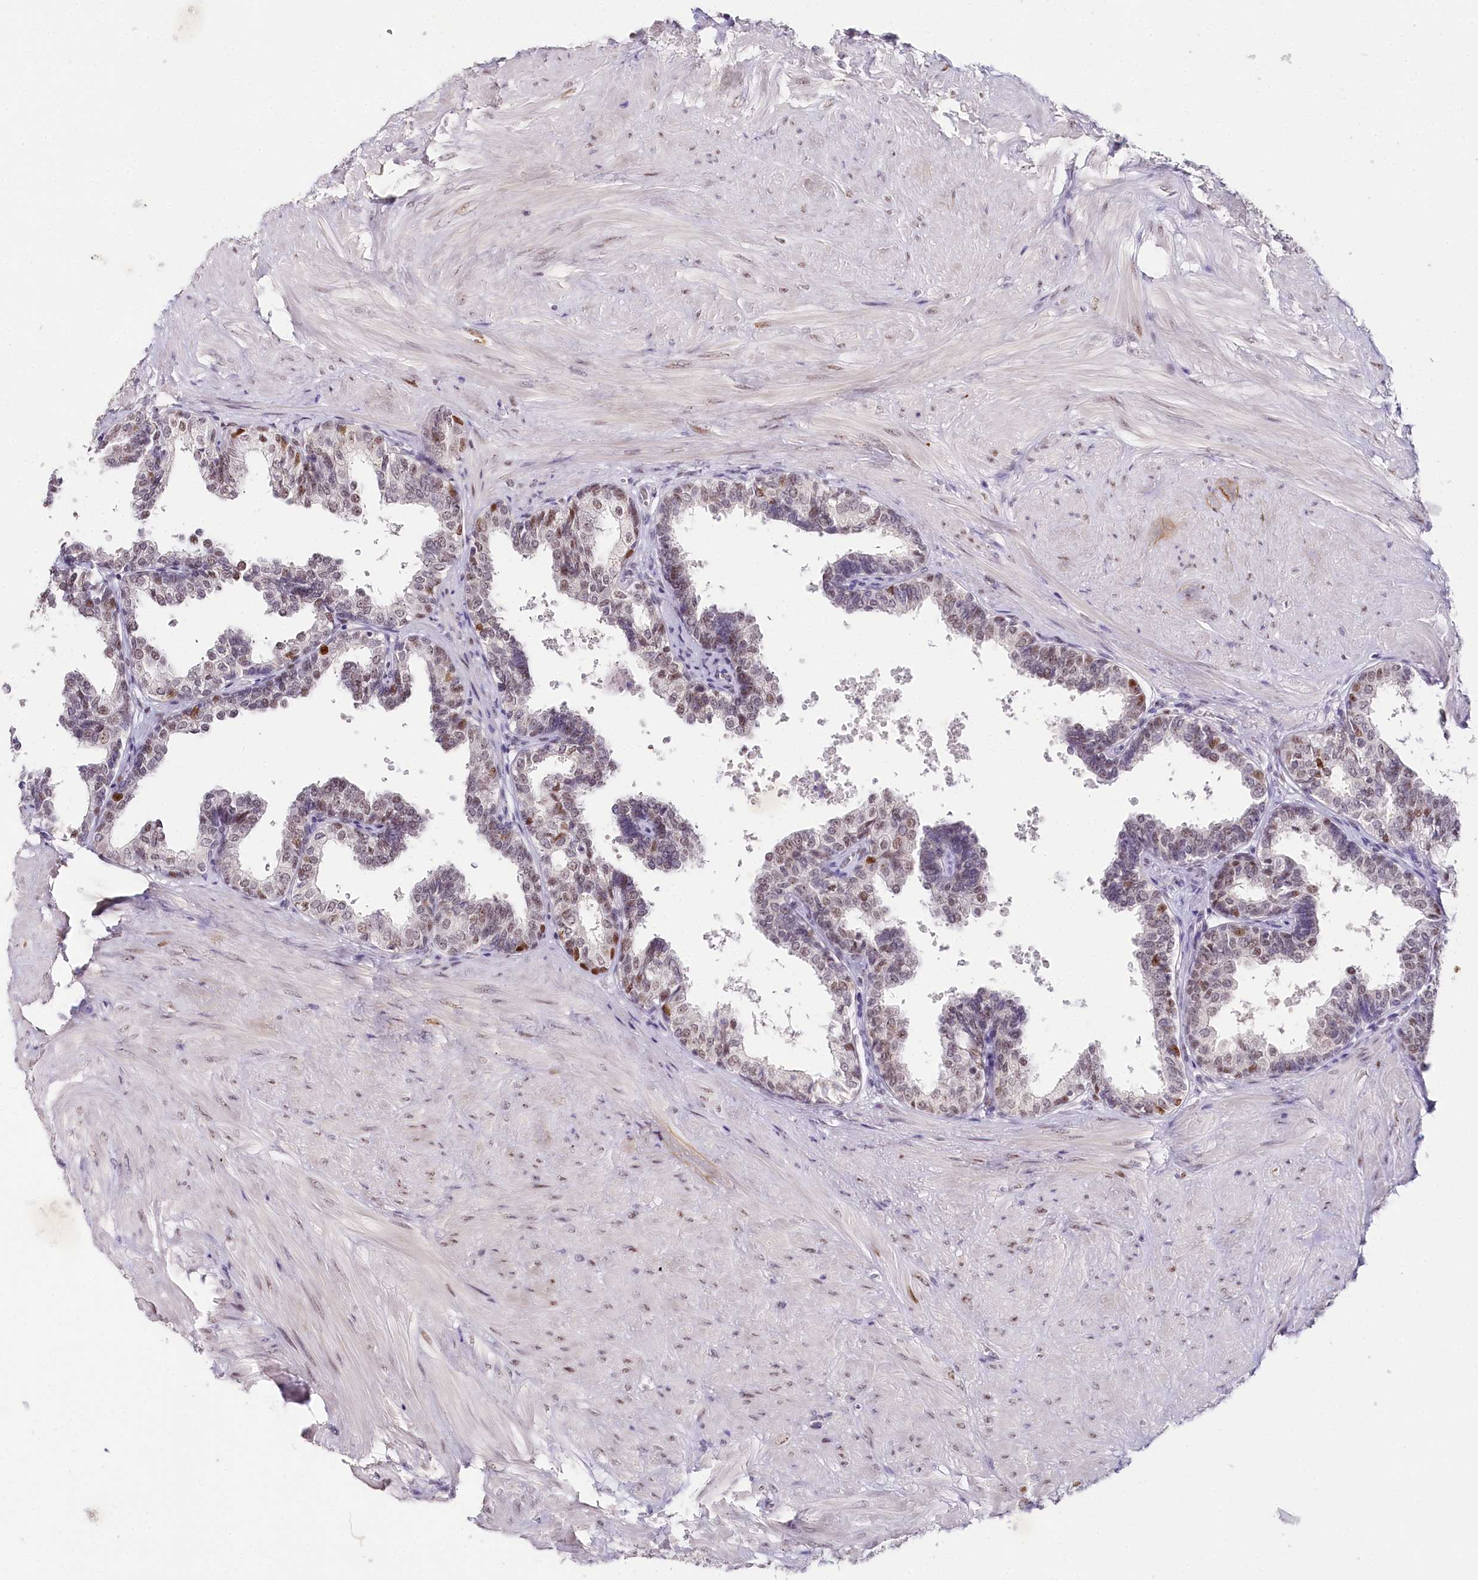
{"staining": {"intensity": "moderate", "quantity": "25%-75%", "location": "nuclear"}, "tissue": "prostate", "cell_type": "Glandular cells", "image_type": "normal", "snomed": [{"axis": "morphology", "description": "Normal tissue, NOS"}, {"axis": "topography", "description": "Prostate"}], "caption": "Immunohistochemistry photomicrograph of normal prostate: human prostate stained using immunohistochemistry demonstrates medium levels of moderate protein expression localized specifically in the nuclear of glandular cells, appearing as a nuclear brown color.", "gene": "TP53", "patient": {"sex": "male", "age": 48}}